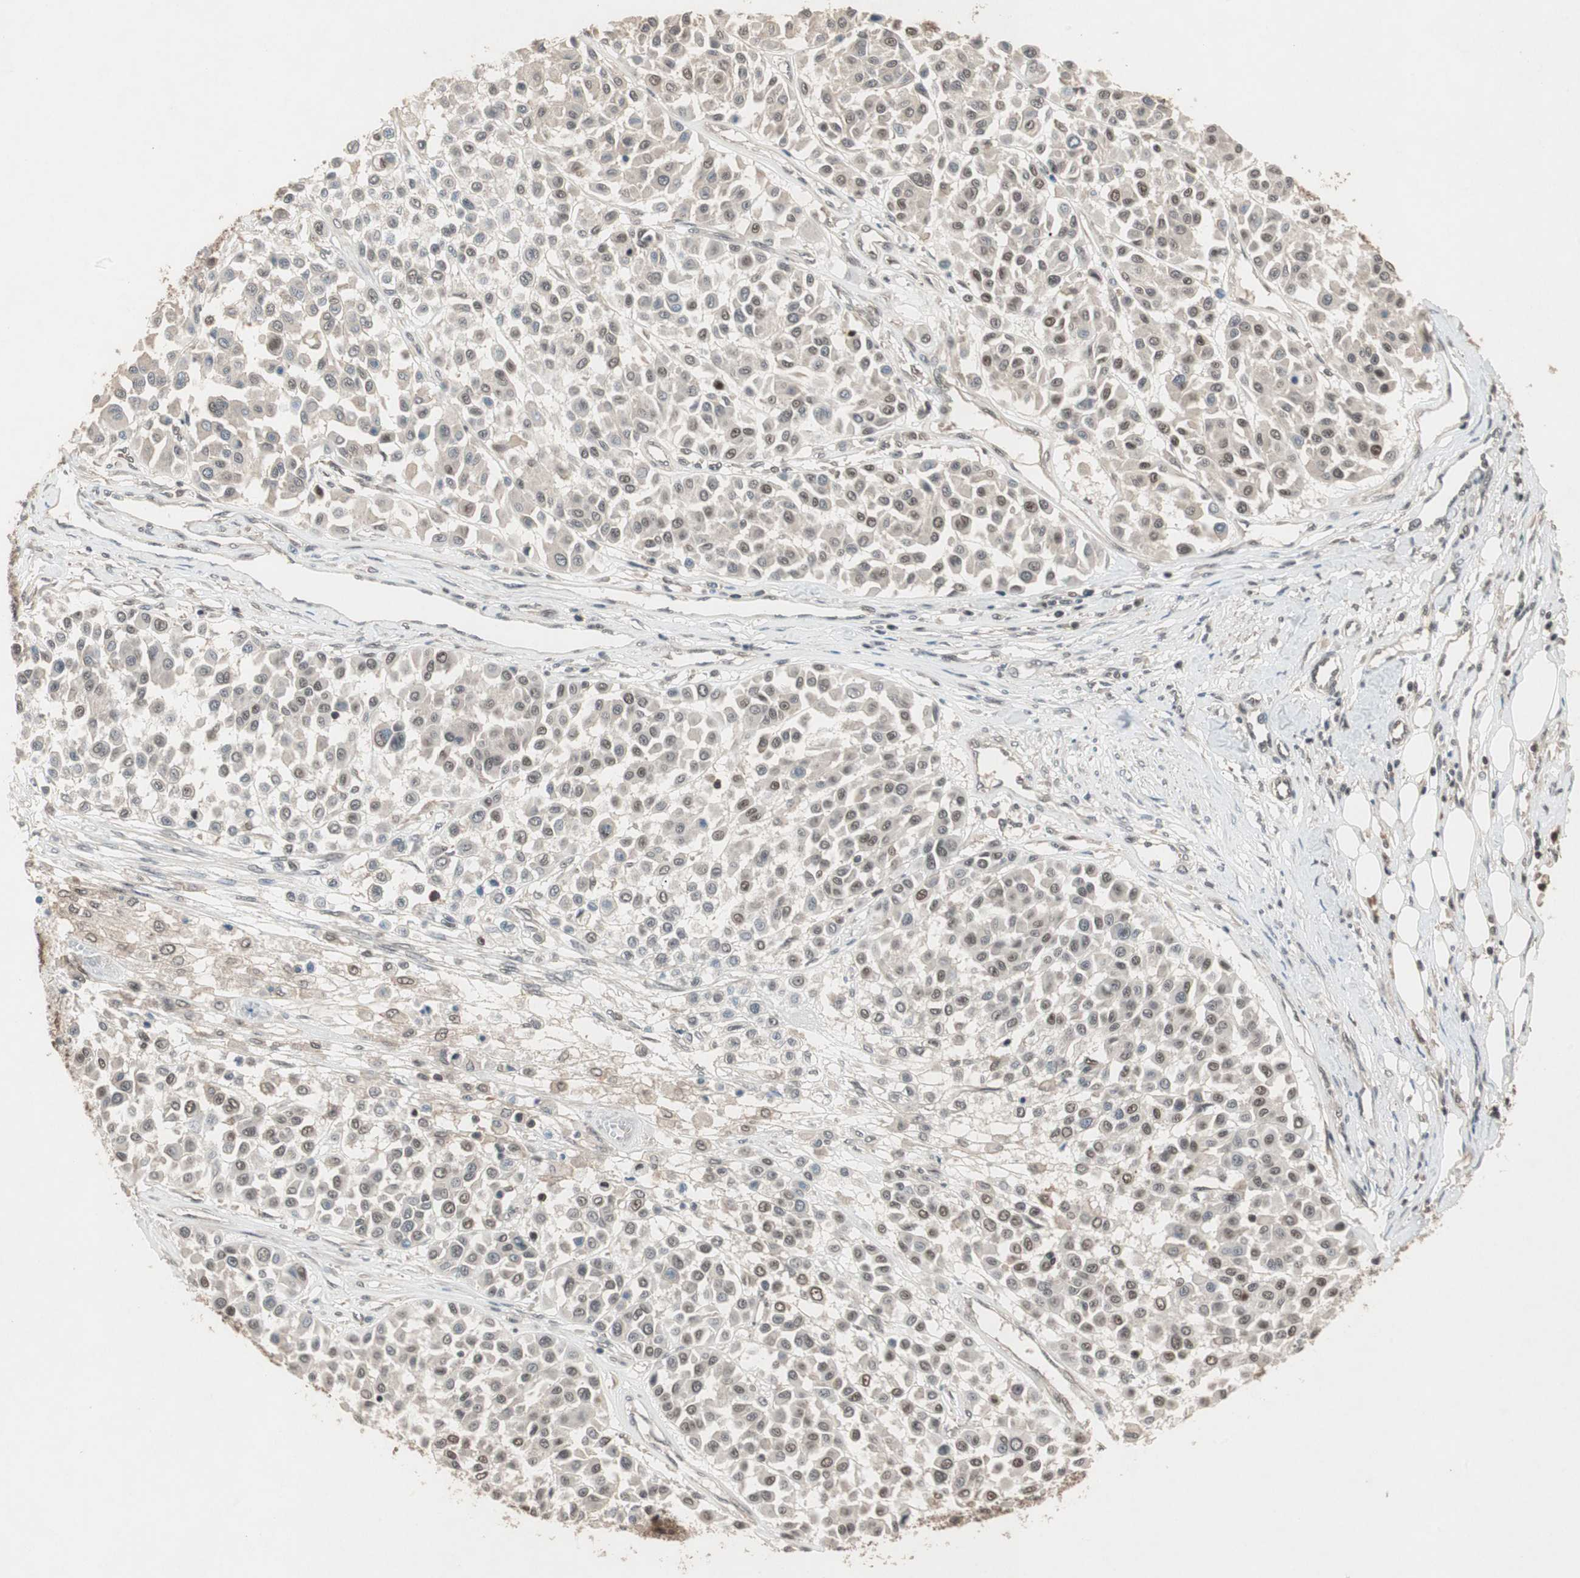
{"staining": {"intensity": "moderate", "quantity": "25%-75%", "location": "cytoplasmic/membranous,nuclear"}, "tissue": "melanoma", "cell_type": "Tumor cells", "image_type": "cancer", "snomed": [{"axis": "morphology", "description": "Malignant melanoma, Metastatic site"}, {"axis": "topography", "description": "Soft tissue"}], "caption": "A brown stain shows moderate cytoplasmic/membranous and nuclear positivity of a protein in melanoma tumor cells. (DAB = brown stain, brightfield microscopy at high magnification).", "gene": "GART", "patient": {"sex": "male", "age": 41}}